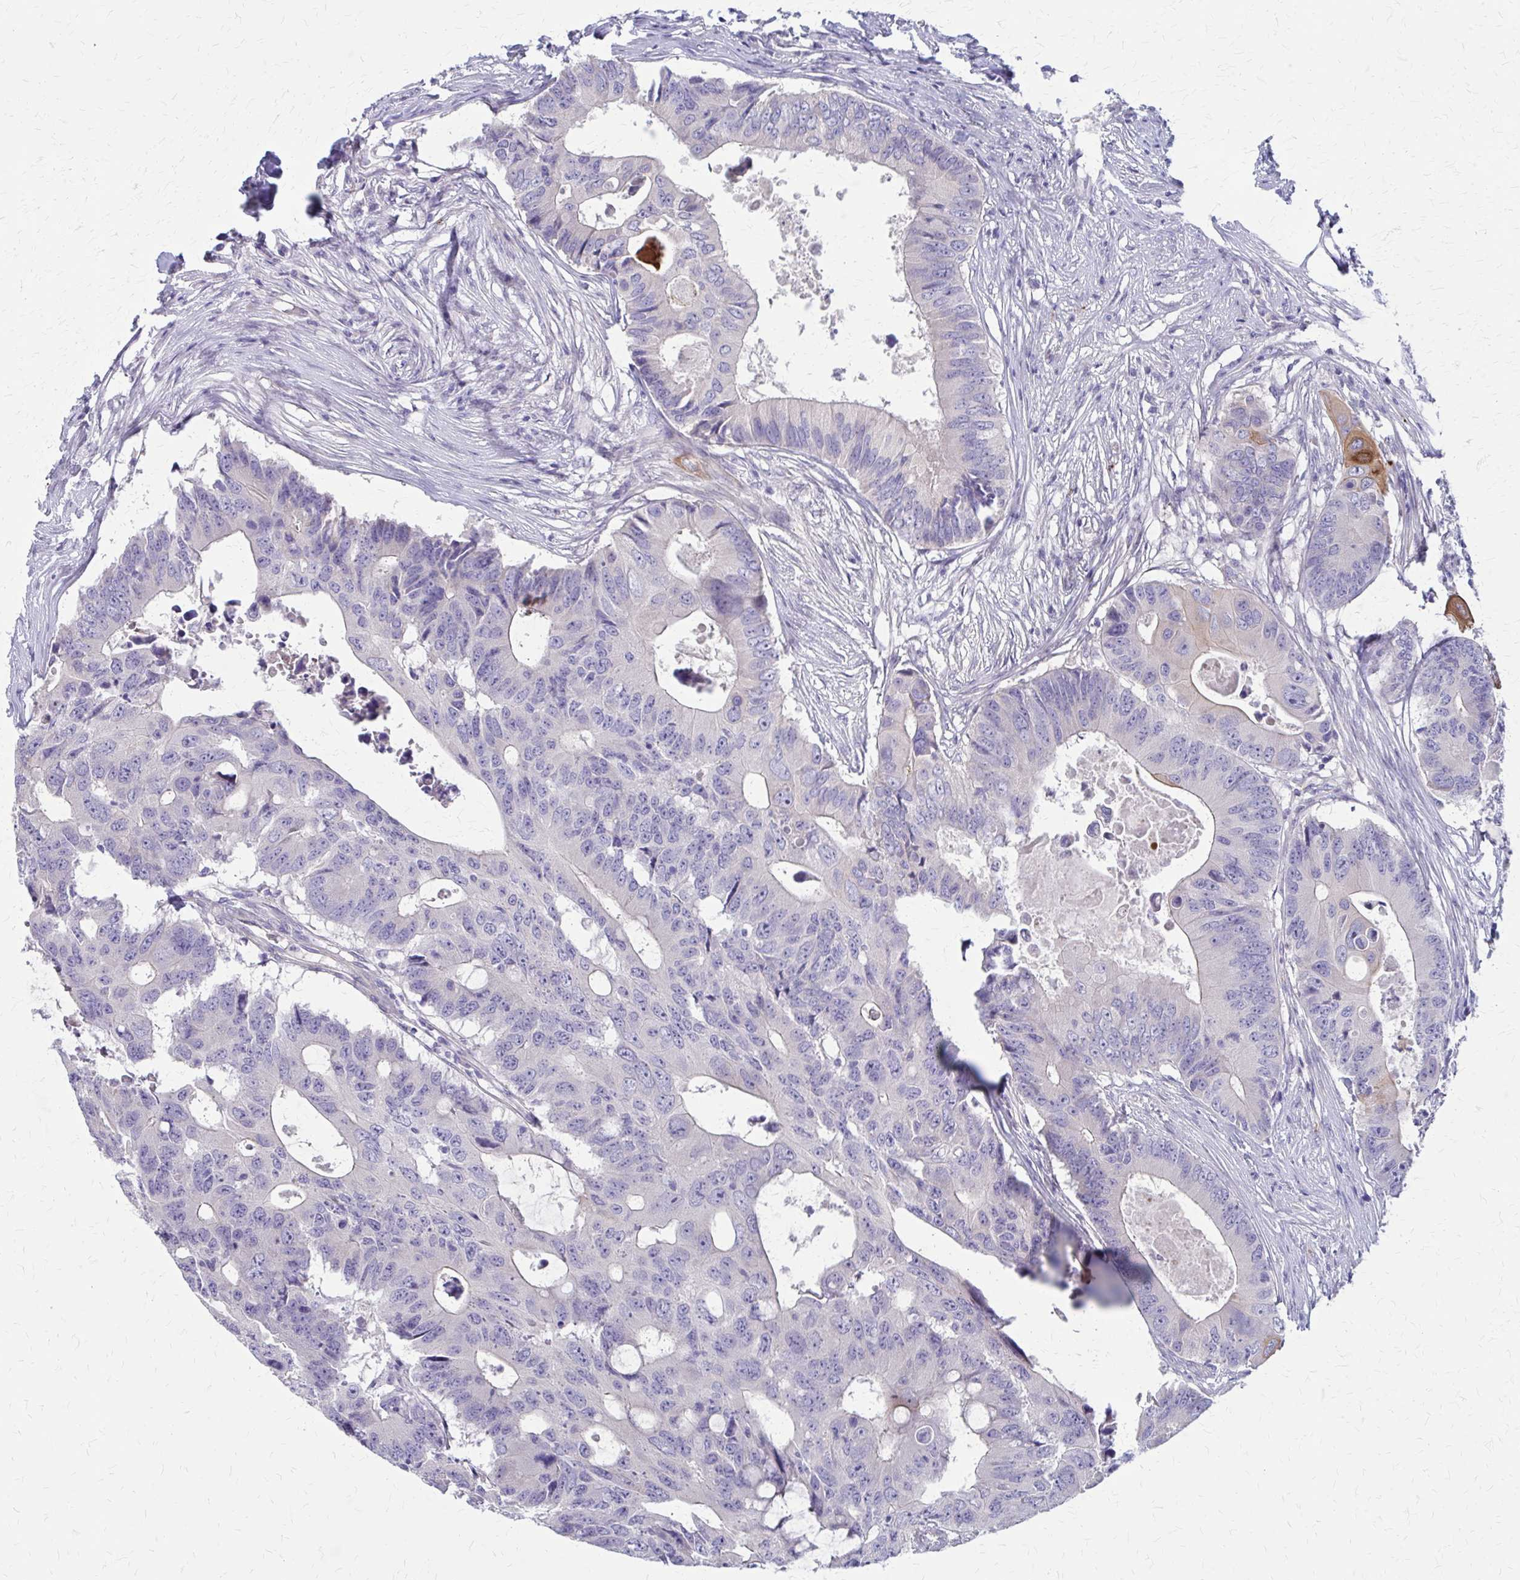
{"staining": {"intensity": "moderate", "quantity": "<25%", "location": "cytoplasmic/membranous"}, "tissue": "colorectal cancer", "cell_type": "Tumor cells", "image_type": "cancer", "snomed": [{"axis": "morphology", "description": "Adenocarcinoma, NOS"}, {"axis": "topography", "description": "Colon"}], "caption": "This micrograph exhibits immunohistochemistry staining of colorectal cancer, with low moderate cytoplasmic/membranous expression in about <25% of tumor cells.", "gene": "GLYATL2", "patient": {"sex": "male", "age": 71}}